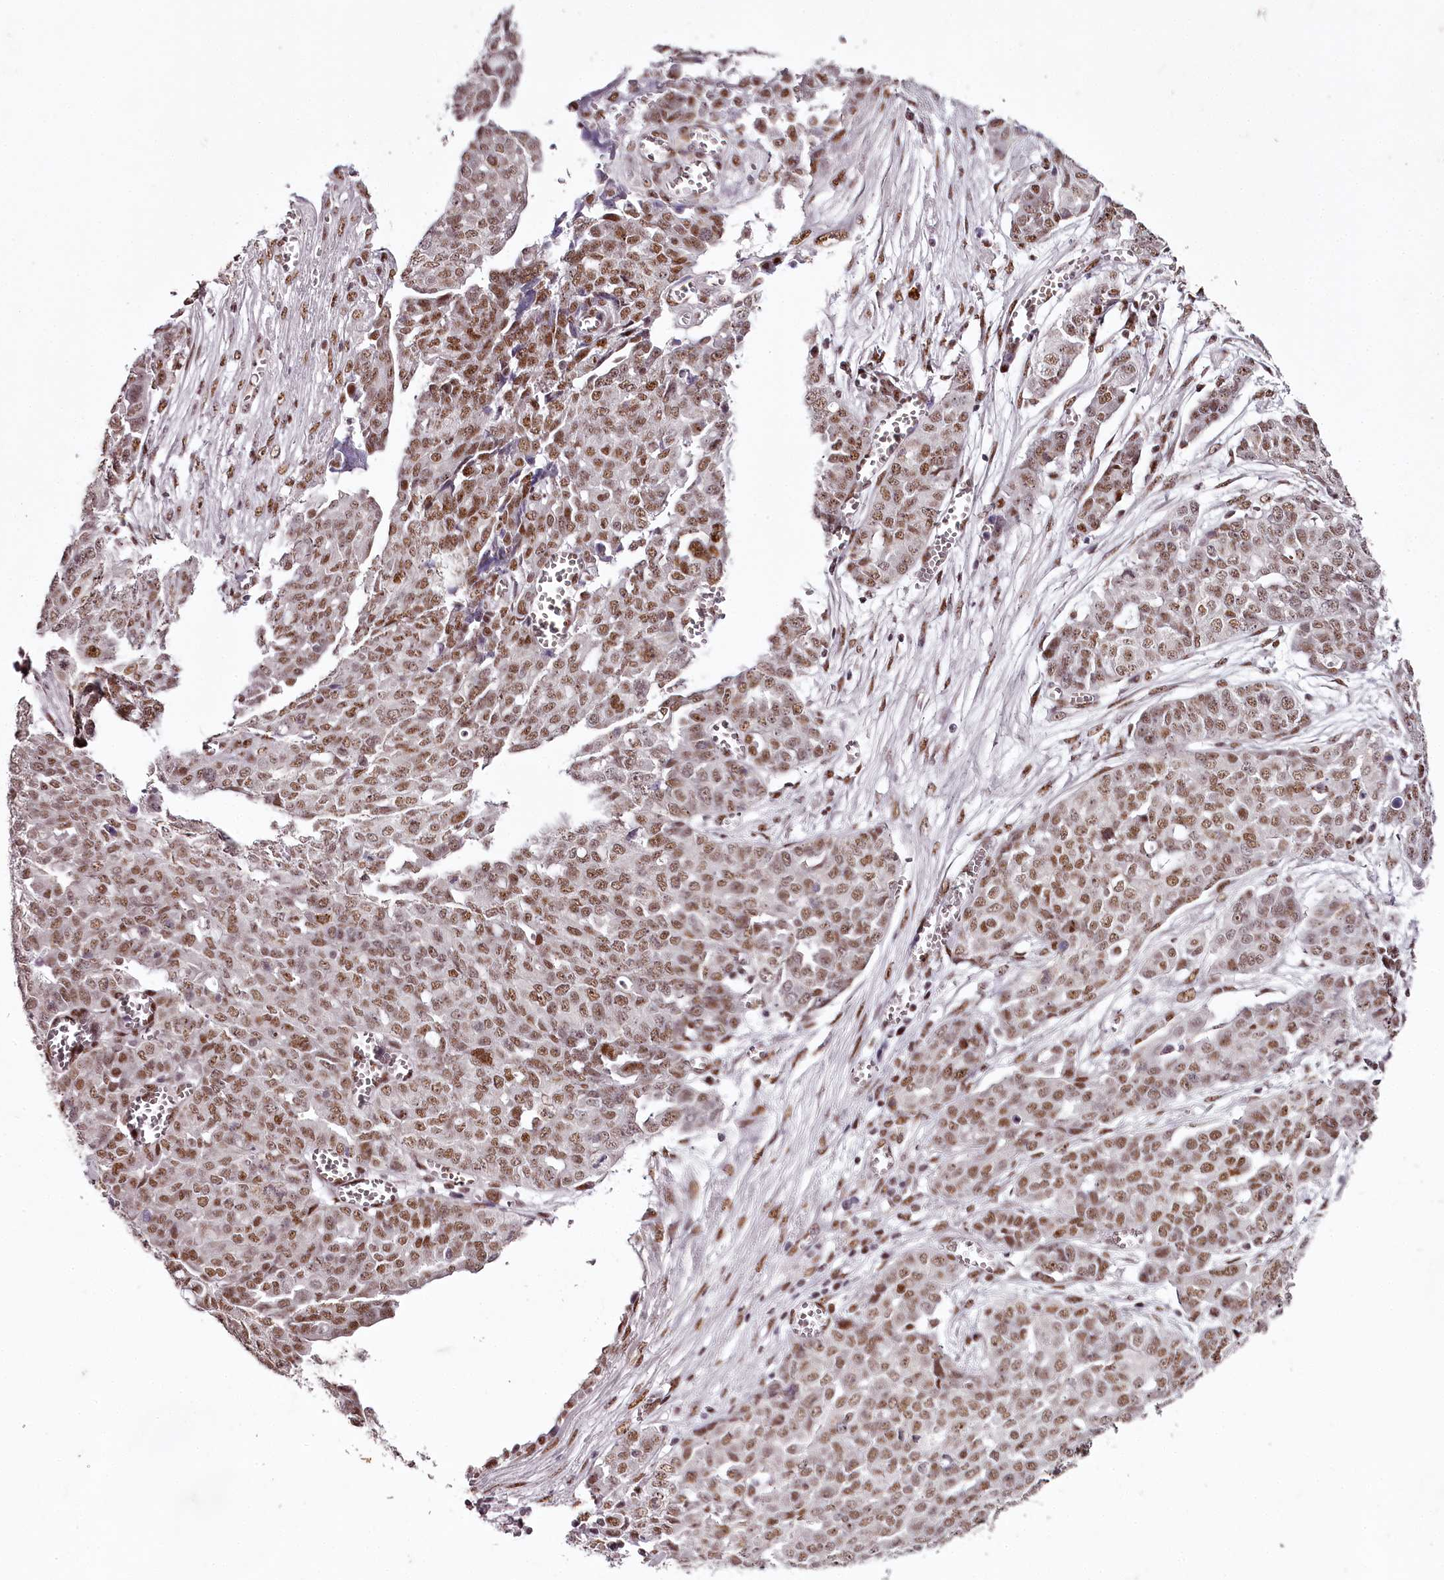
{"staining": {"intensity": "moderate", "quantity": ">75%", "location": "nuclear"}, "tissue": "ovarian cancer", "cell_type": "Tumor cells", "image_type": "cancer", "snomed": [{"axis": "morphology", "description": "Cystadenocarcinoma, serous, NOS"}, {"axis": "topography", "description": "Soft tissue"}, {"axis": "topography", "description": "Ovary"}], "caption": "Immunohistochemical staining of serous cystadenocarcinoma (ovarian) exhibits moderate nuclear protein positivity in about >75% of tumor cells.", "gene": "PSPC1", "patient": {"sex": "female", "age": 57}}